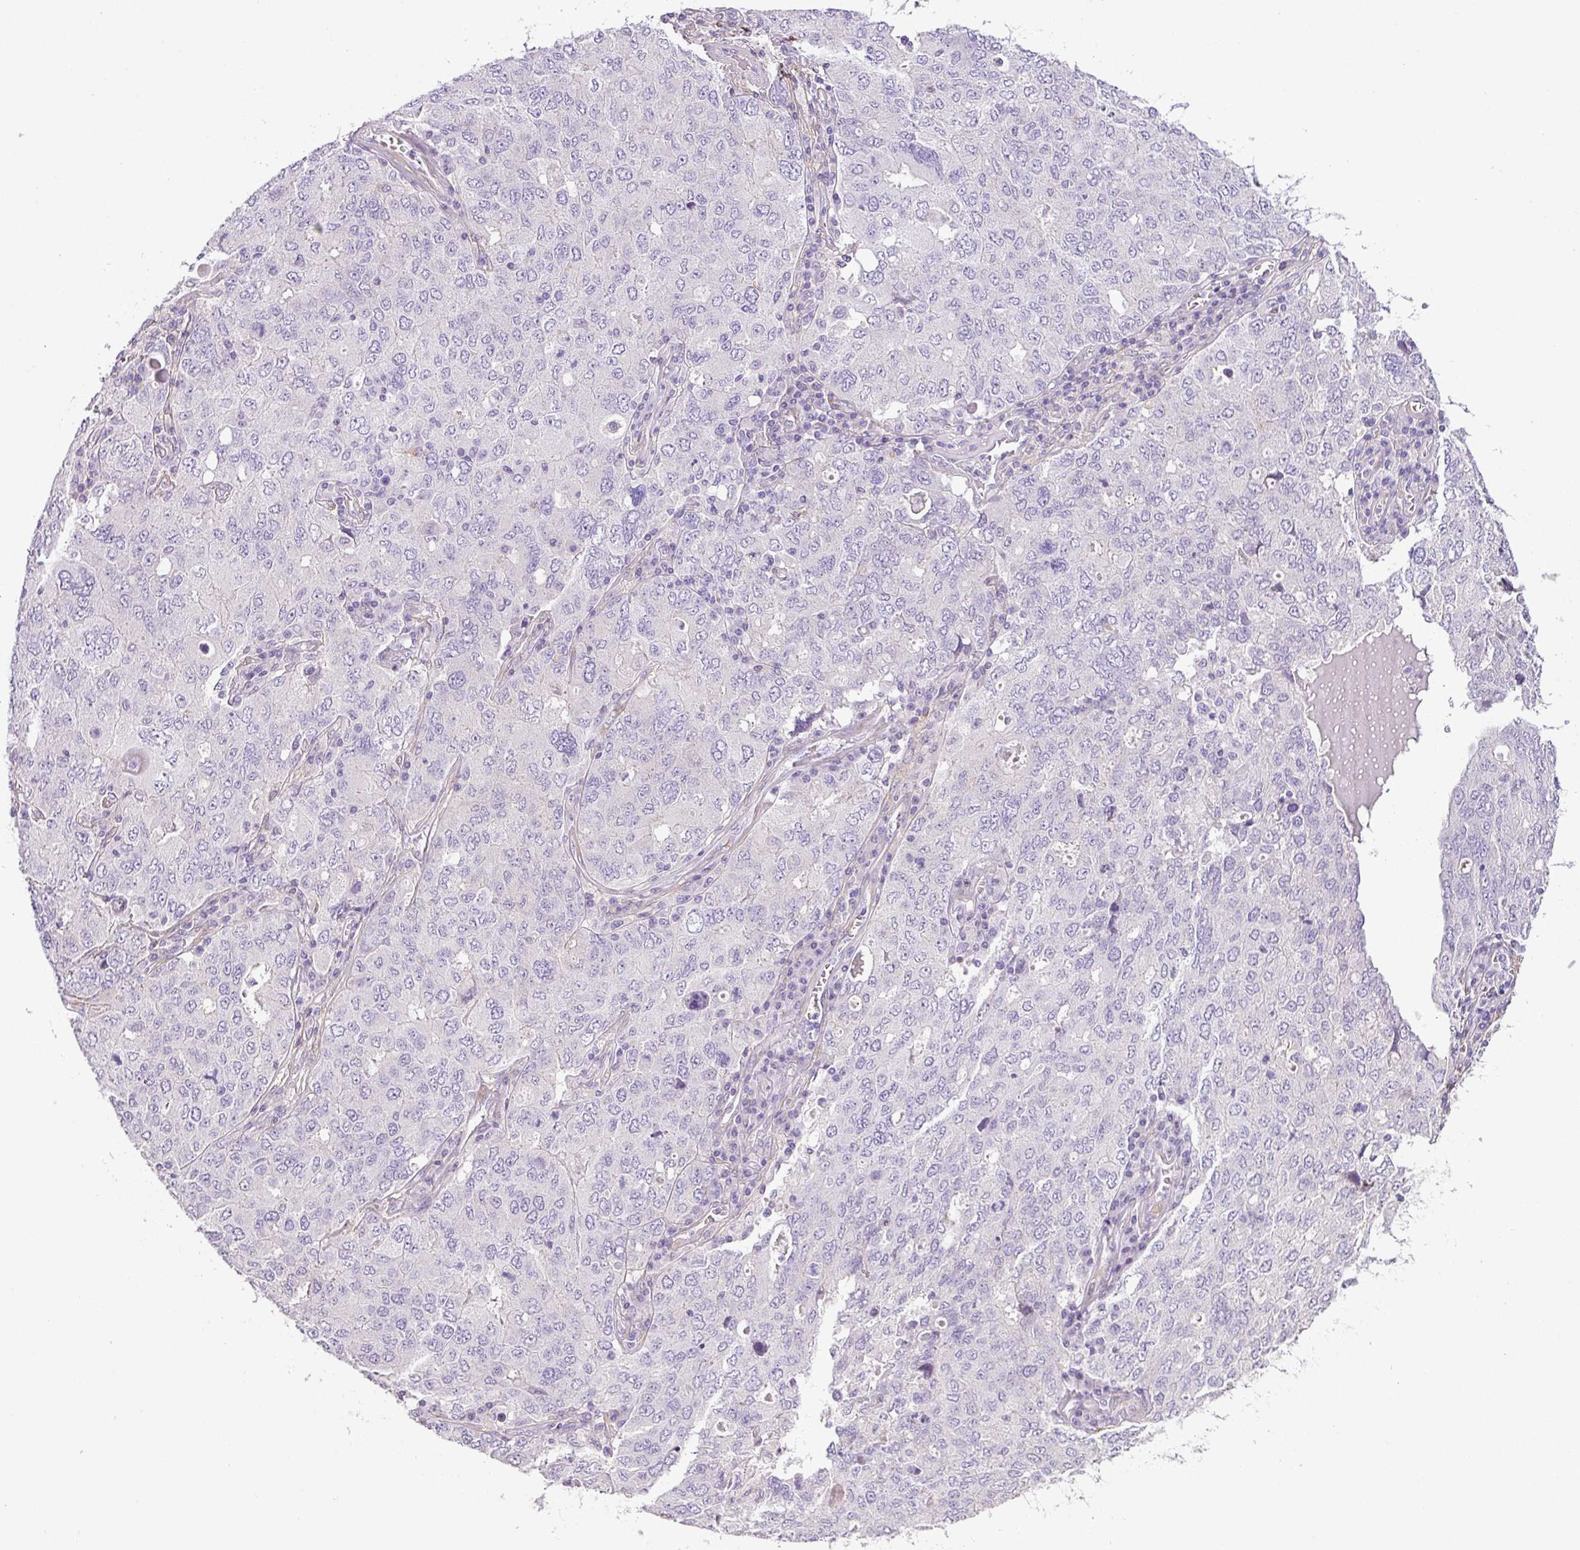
{"staining": {"intensity": "negative", "quantity": "none", "location": "none"}, "tissue": "ovarian cancer", "cell_type": "Tumor cells", "image_type": "cancer", "snomed": [{"axis": "morphology", "description": "Carcinoma, endometroid"}, {"axis": "topography", "description": "Ovary"}], "caption": "Micrograph shows no protein positivity in tumor cells of ovarian cancer (endometroid carcinoma) tissue.", "gene": "PARD6G", "patient": {"sex": "female", "age": 62}}